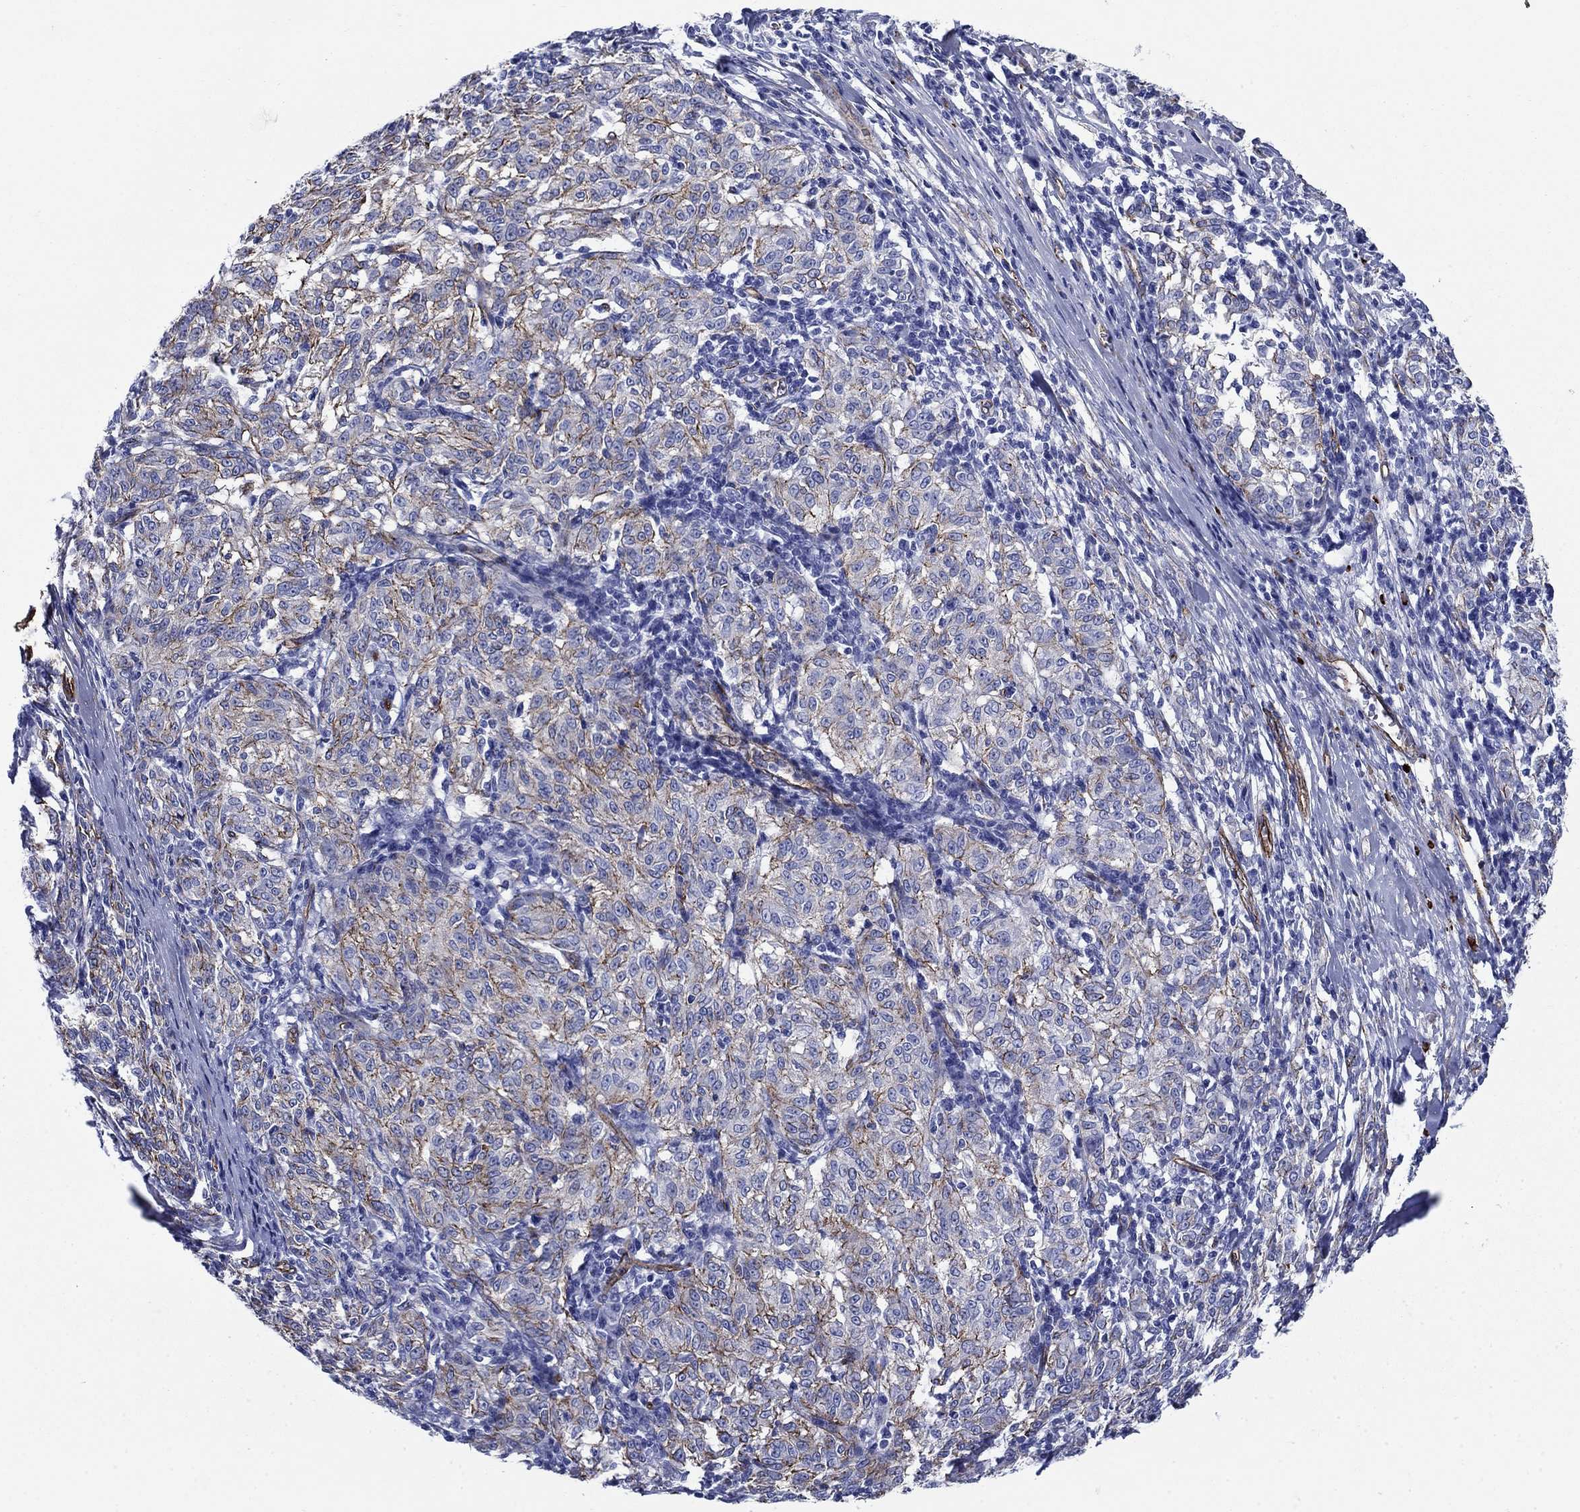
{"staining": {"intensity": "negative", "quantity": "none", "location": "none"}, "tissue": "melanoma", "cell_type": "Tumor cells", "image_type": "cancer", "snomed": [{"axis": "morphology", "description": "Malignant melanoma, NOS"}, {"axis": "topography", "description": "Skin"}], "caption": "Tumor cells show no significant staining in melanoma. Brightfield microscopy of immunohistochemistry stained with DAB (brown) and hematoxylin (blue), captured at high magnification.", "gene": "VTN", "patient": {"sex": "female", "age": 72}}